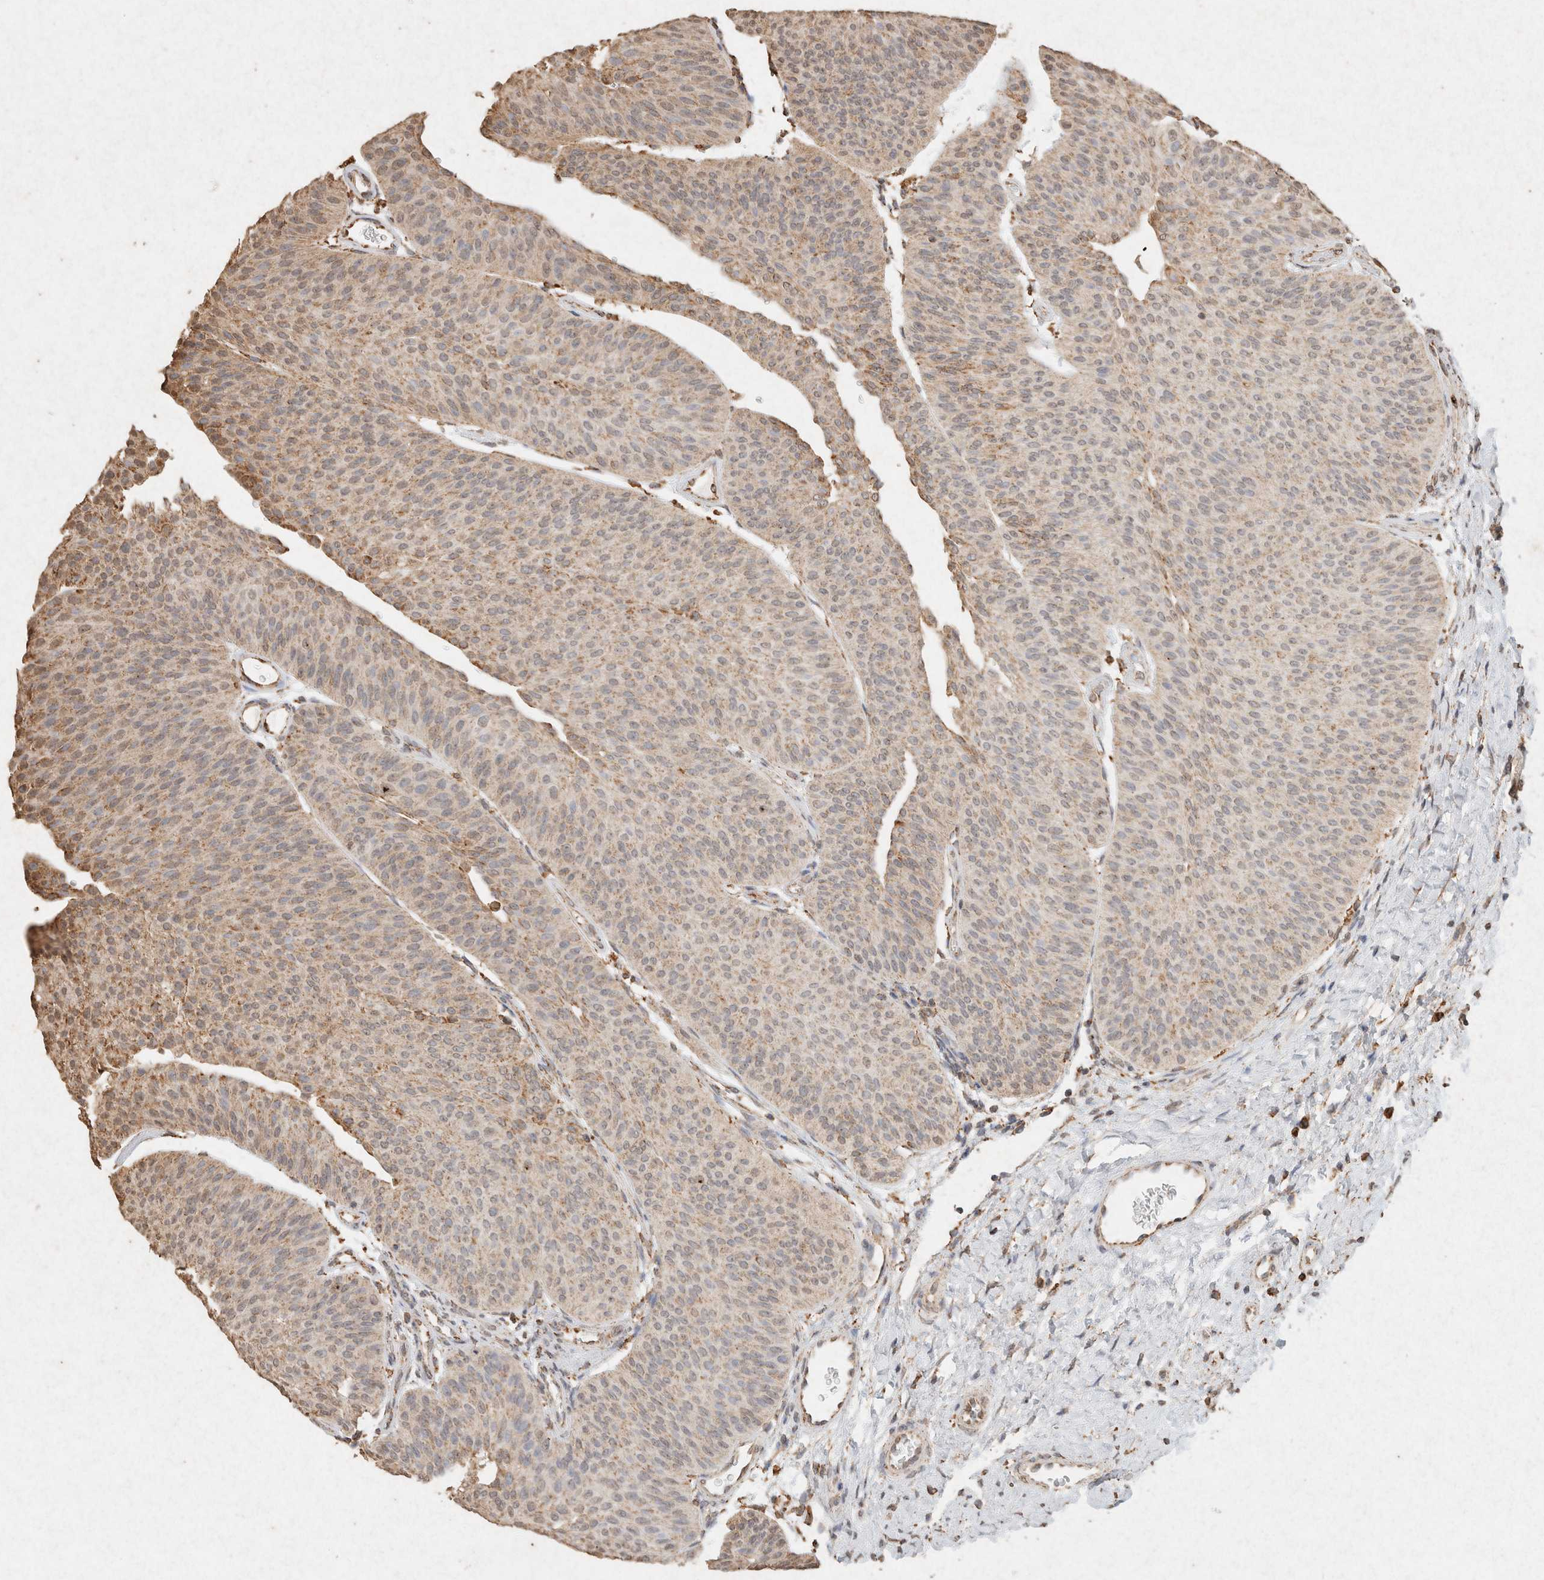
{"staining": {"intensity": "weak", "quantity": "<25%", "location": "cytoplasmic/membranous"}, "tissue": "urothelial cancer", "cell_type": "Tumor cells", "image_type": "cancer", "snomed": [{"axis": "morphology", "description": "Urothelial carcinoma, Low grade"}, {"axis": "topography", "description": "Urinary bladder"}], "caption": "Tumor cells are negative for brown protein staining in urothelial cancer.", "gene": "SDC2", "patient": {"sex": "female", "age": 60}}